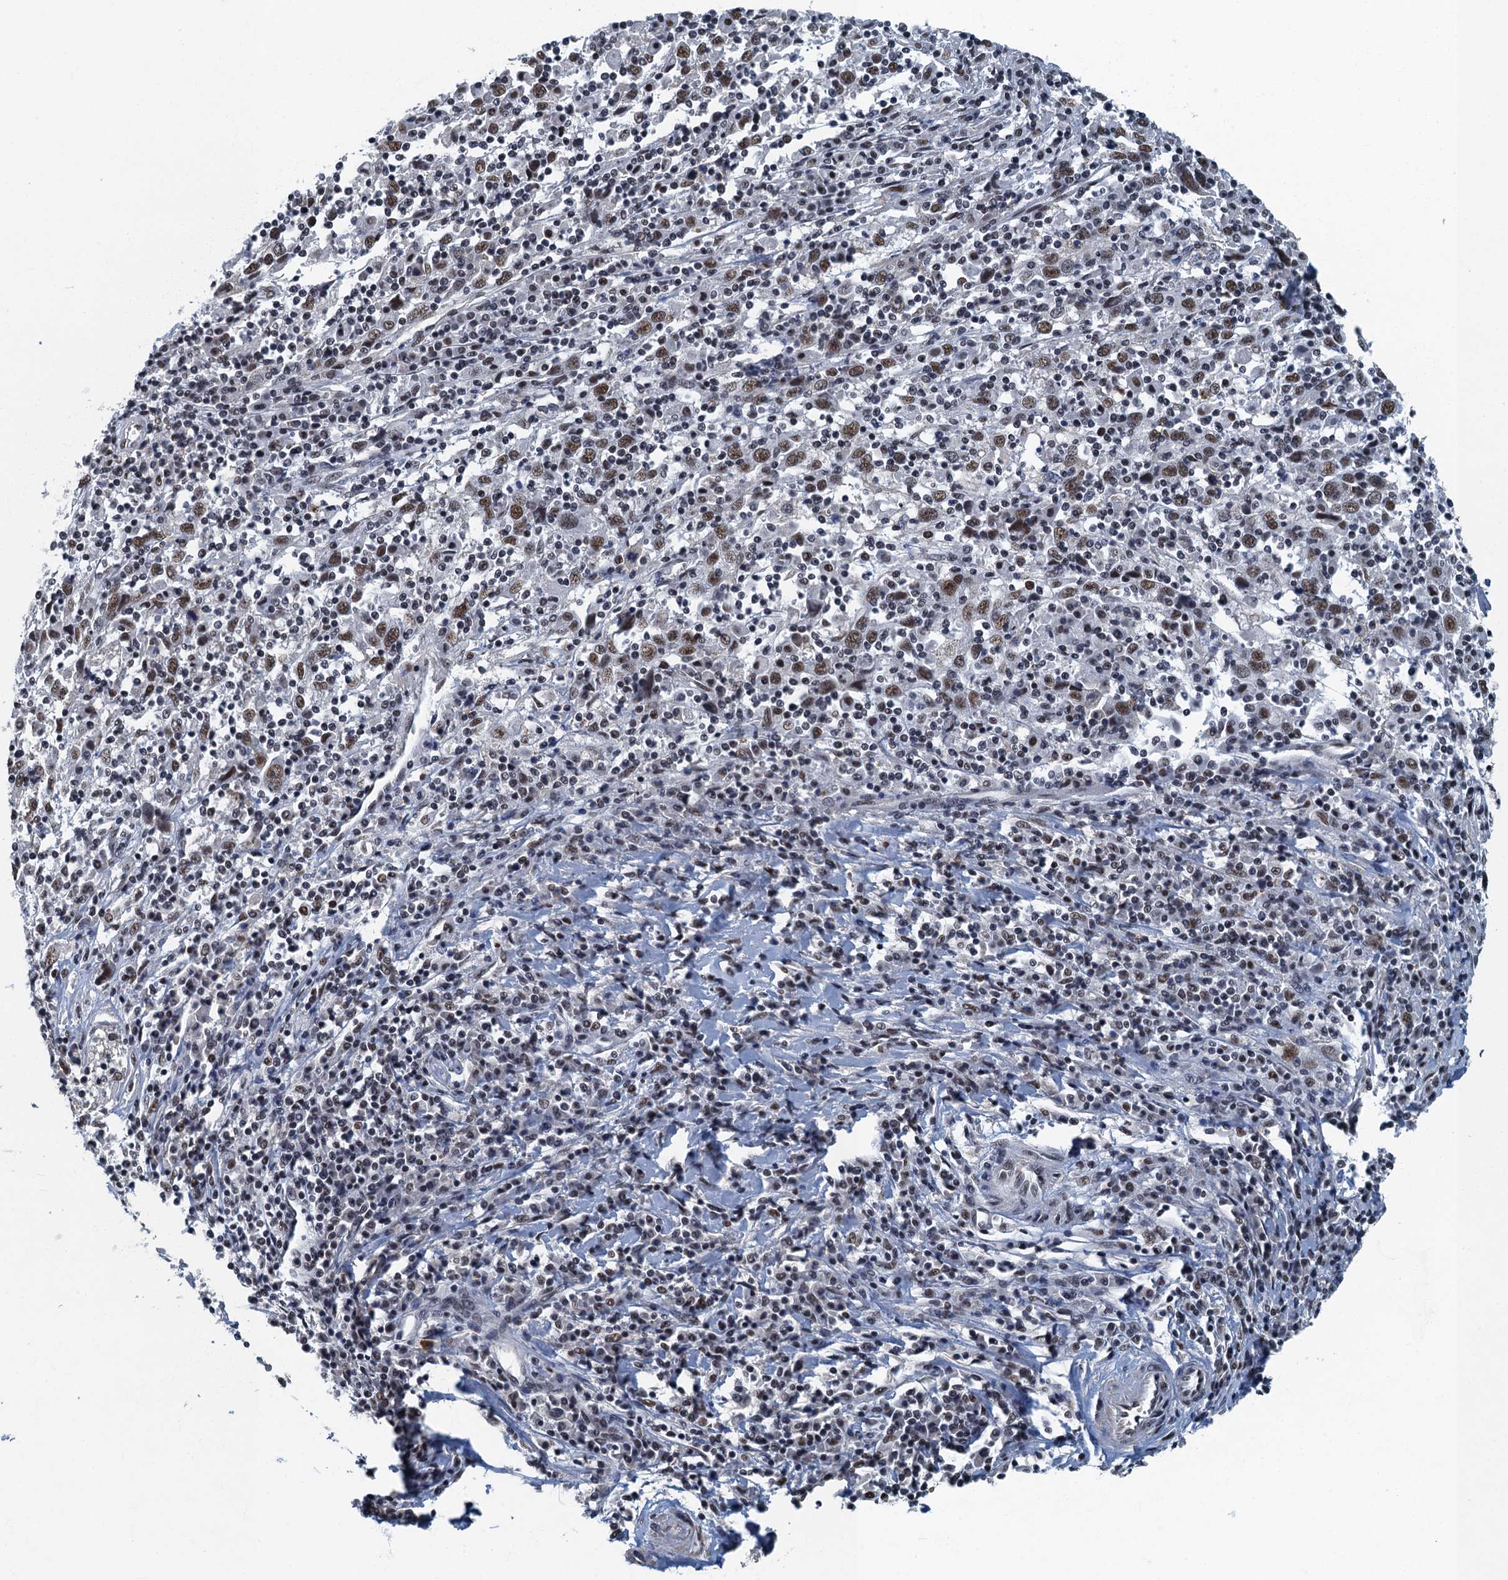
{"staining": {"intensity": "moderate", "quantity": ">75%", "location": "nuclear"}, "tissue": "cervical cancer", "cell_type": "Tumor cells", "image_type": "cancer", "snomed": [{"axis": "morphology", "description": "Squamous cell carcinoma, NOS"}, {"axis": "topography", "description": "Cervix"}], "caption": "Protein expression analysis of cervical cancer displays moderate nuclear positivity in about >75% of tumor cells.", "gene": "GADL1", "patient": {"sex": "female", "age": 46}}